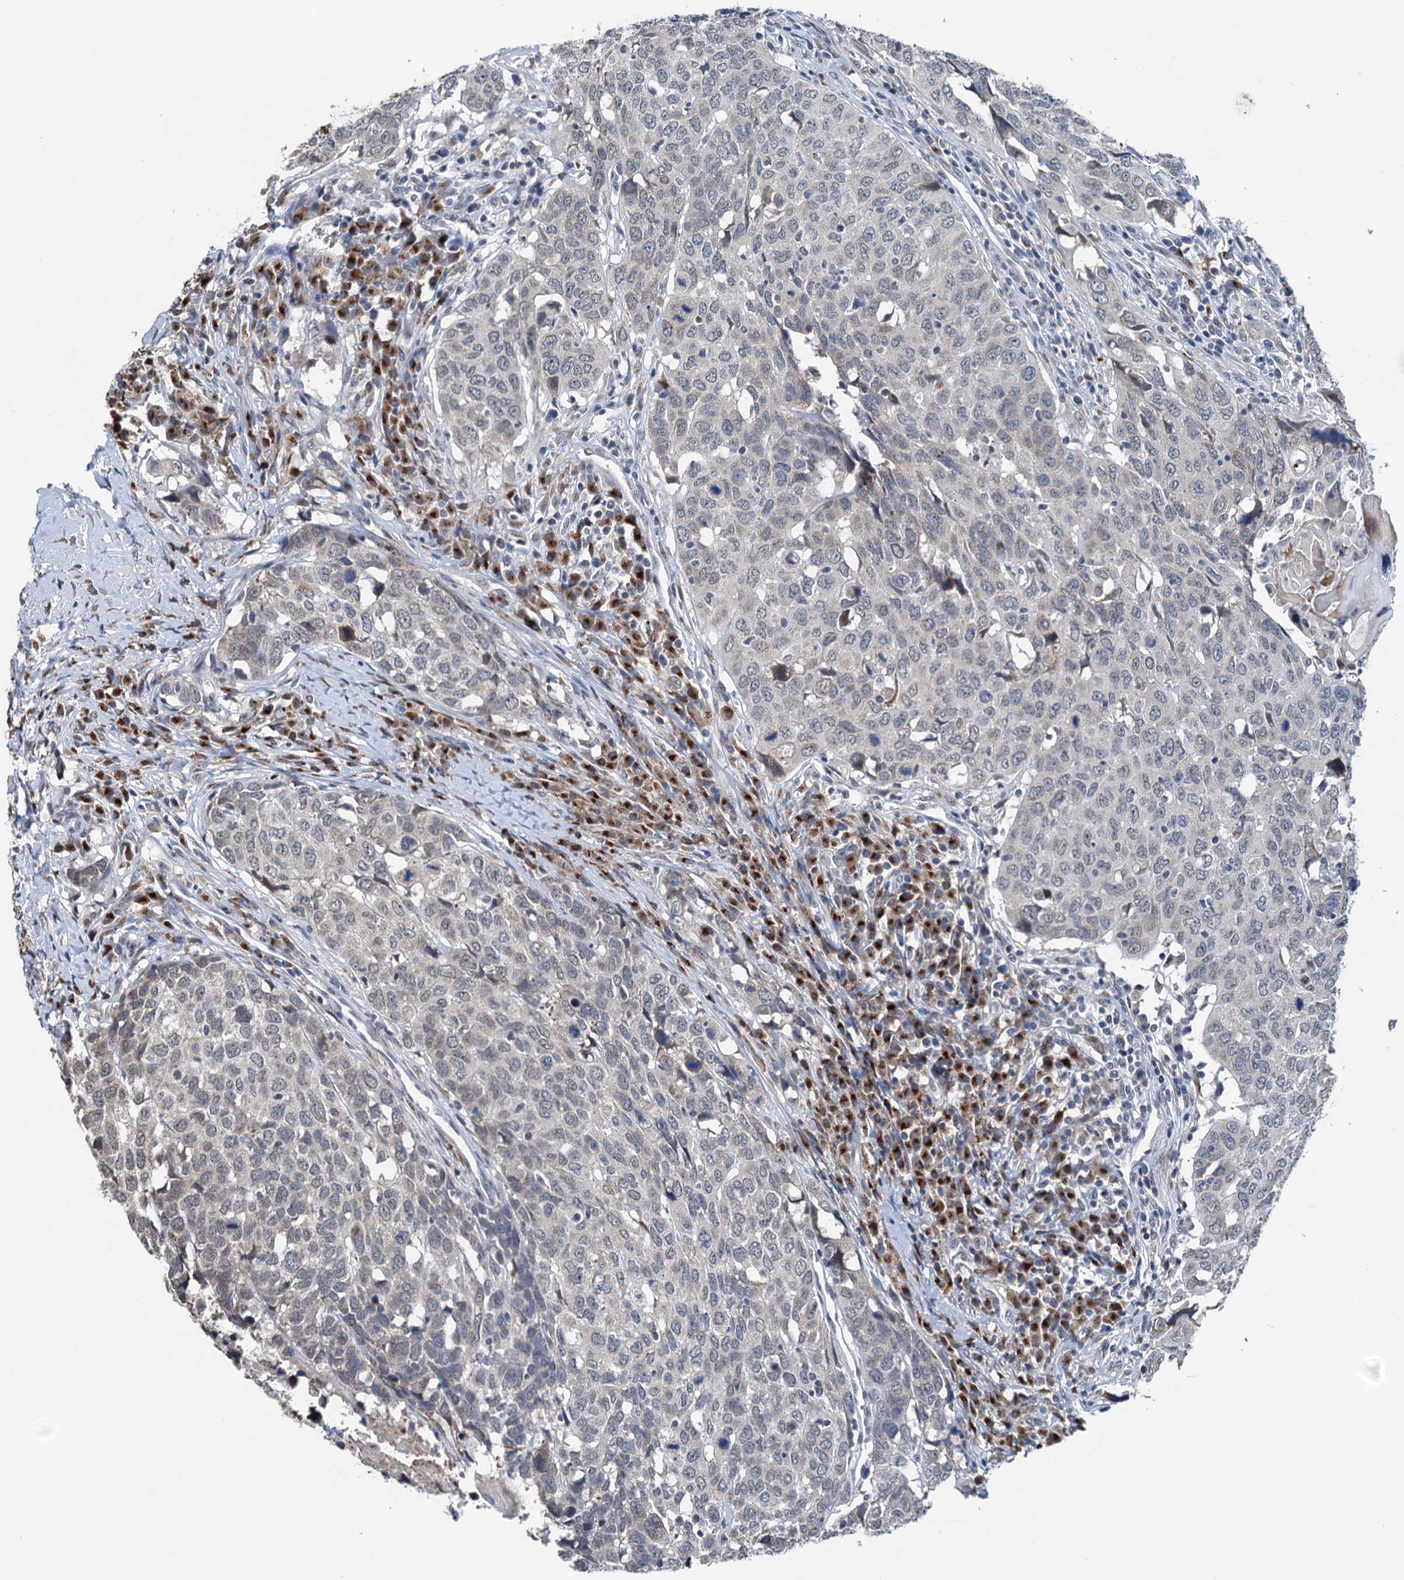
{"staining": {"intensity": "negative", "quantity": "none", "location": "none"}, "tissue": "head and neck cancer", "cell_type": "Tumor cells", "image_type": "cancer", "snomed": [{"axis": "morphology", "description": "Squamous cell carcinoma, NOS"}, {"axis": "topography", "description": "Head-Neck"}], "caption": "DAB immunohistochemical staining of head and neck cancer (squamous cell carcinoma) demonstrates no significant staining in tumor cells.", "gene": "SHLD1", "patient": {"sex": "male", "age": 66}}